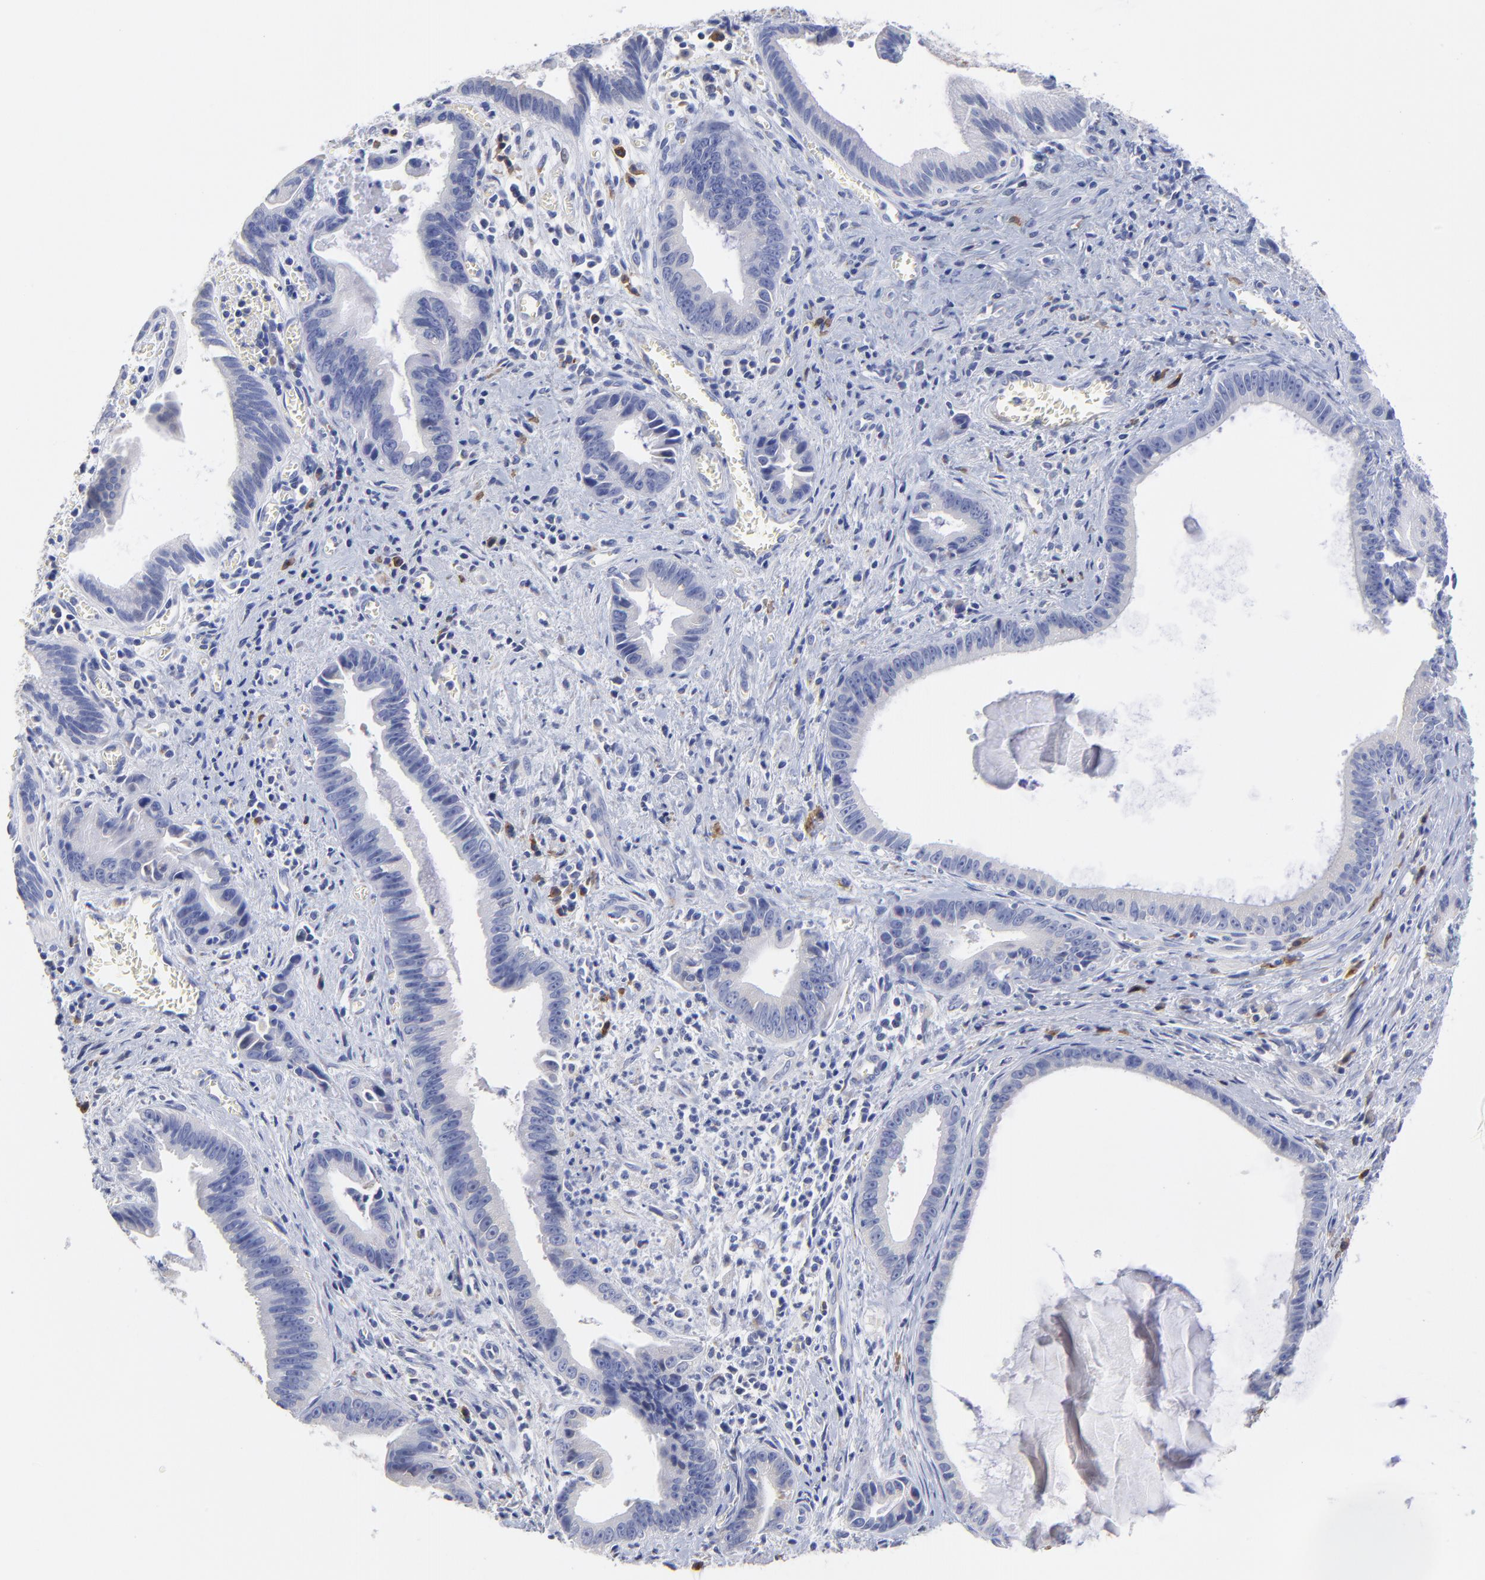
{"staining": {"intensity": "negative", "quantity": "none", "location": "none"}, "tissue": "liver cancer", "cell_type": "Tumor cells", "image_type": "cancer", "snomed": [{"axis": "morphology", "description": "Cholangiocarcinoma"}, {"axis": "topography", "description": "Liver"}], "caption": "This histopathology image is of cholangiocarcinoma (liver) stained with immunohistochemistry to label a protein in brown with the nuclei are counter-stained blue. There is no staining in tumor cells.", "gene": "LAX1", "patient": {"sex": "female", "age": 55}}